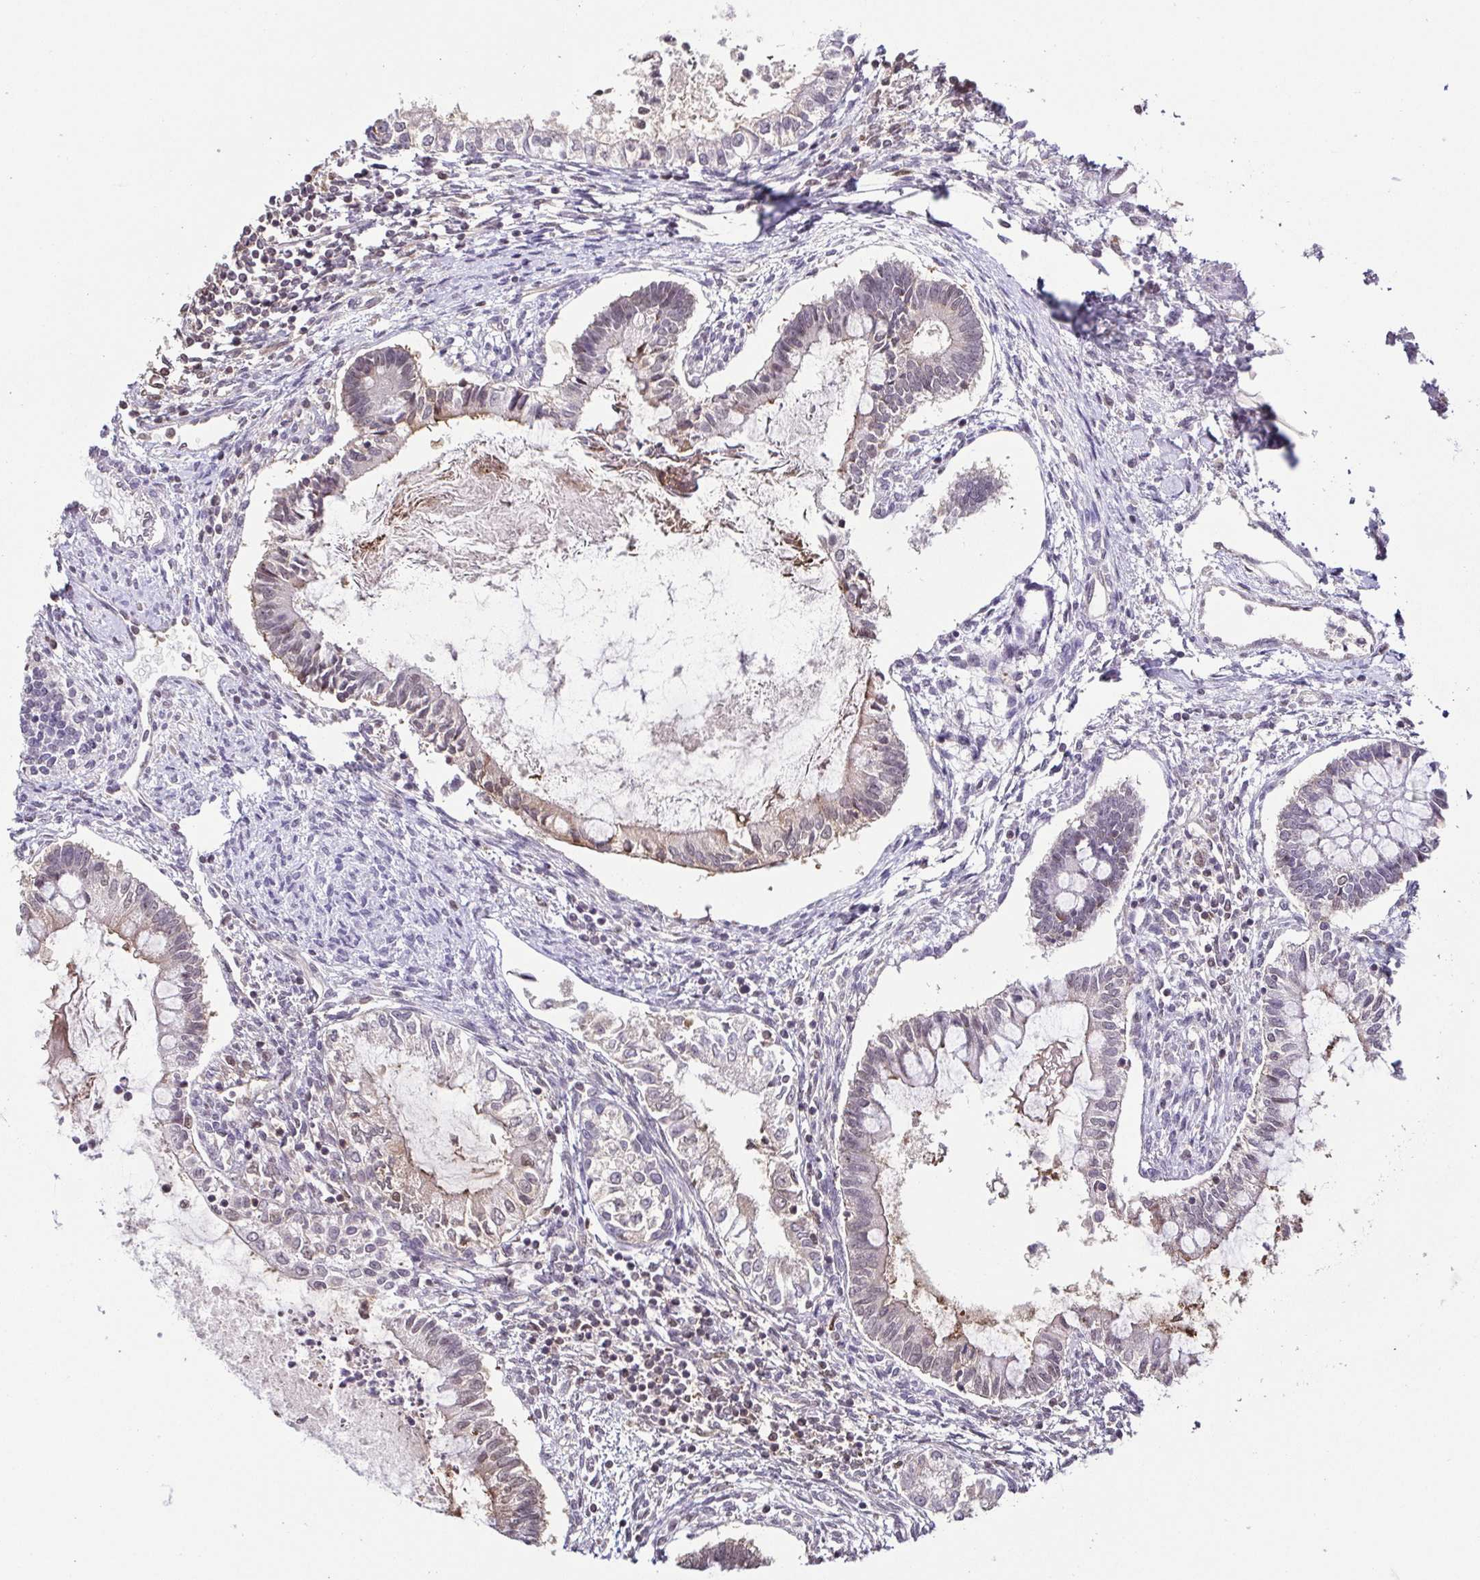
{"staining": {"intensity": "weak", "quantity": "<25%", "location": "cytoplasmic/membranous,nuclear"}, "tissue": "testis cancer", "cell_type": "Tumor cells", "image_type": "cancer", "snomed": [{"axis": "morphology", "description": "Carcinoma, Embryonal, NOS"}, {"axis": "topography", "description": "Testis"}], "caption": "Embryonal carcinoma (testis) stained for a protein using IHC reveals no staining tumor cells.", "gene": "PSMB9", "patient": {"sex": "male", "age": 37}}